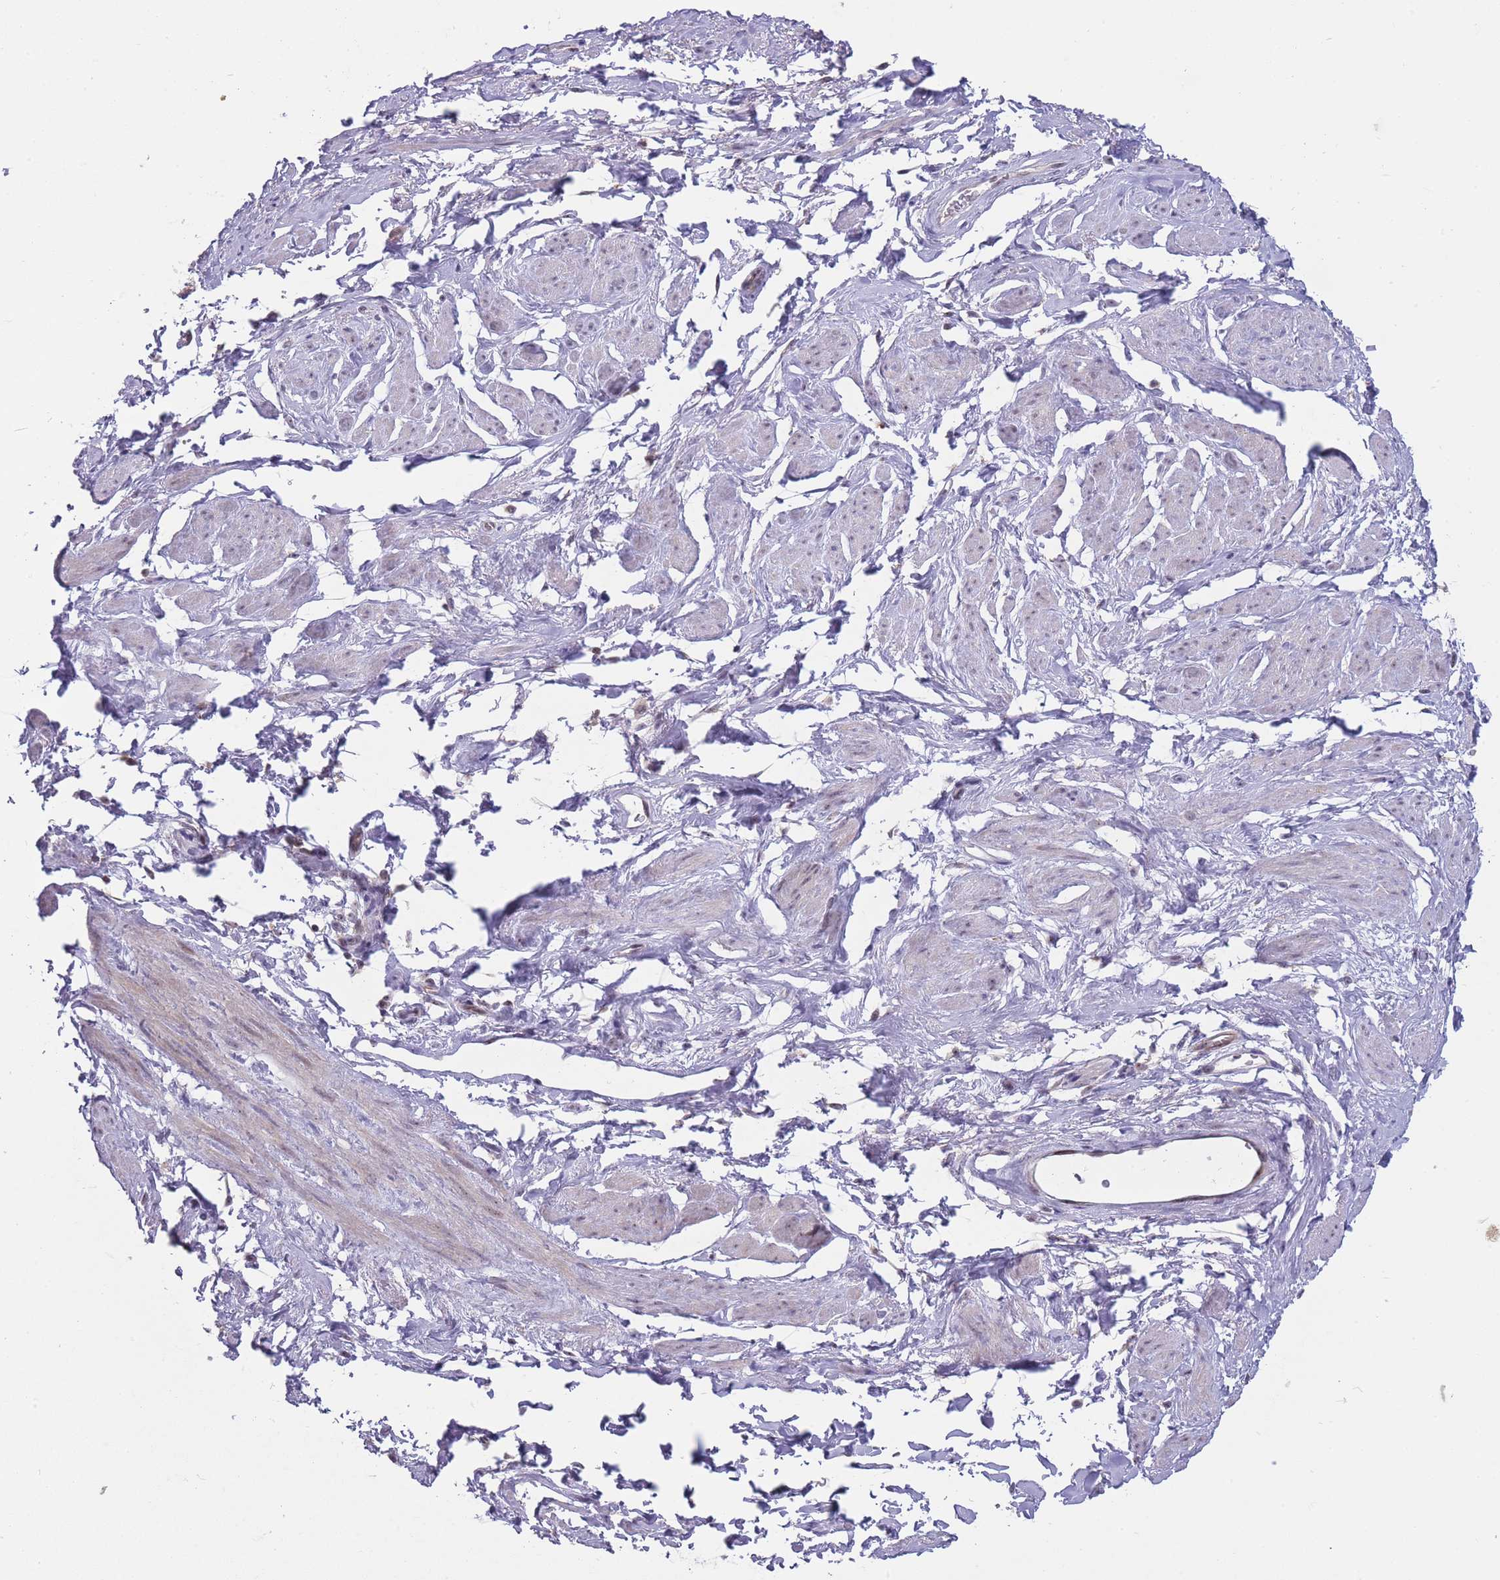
{"staining": {"intensity": "negative", "quantity": "none", "location": "none"}, "tissue": "adipose tissue", "cell_type": "Adipocytes", "image_type": "normal", "snomed": [{"axis": "morphology", "description": "Normal tissue, NOS"}, {"axis": "morphology", "description": "Adenocarcinoma, NOS"}, {"axis": "topography", "description": "Rectum"}, {"axis": "topography", "description": "Vagina"}, {"axis": "topography", "description": "Peripheral nerve tissue"}], "caption": "This is a histopathology image of immunohistochemistry staining of normal adipose tissue, which shows no staining in adipocytes.", "gene": "MCIDAS", "patient": {"sex": "female", "age": 71}}